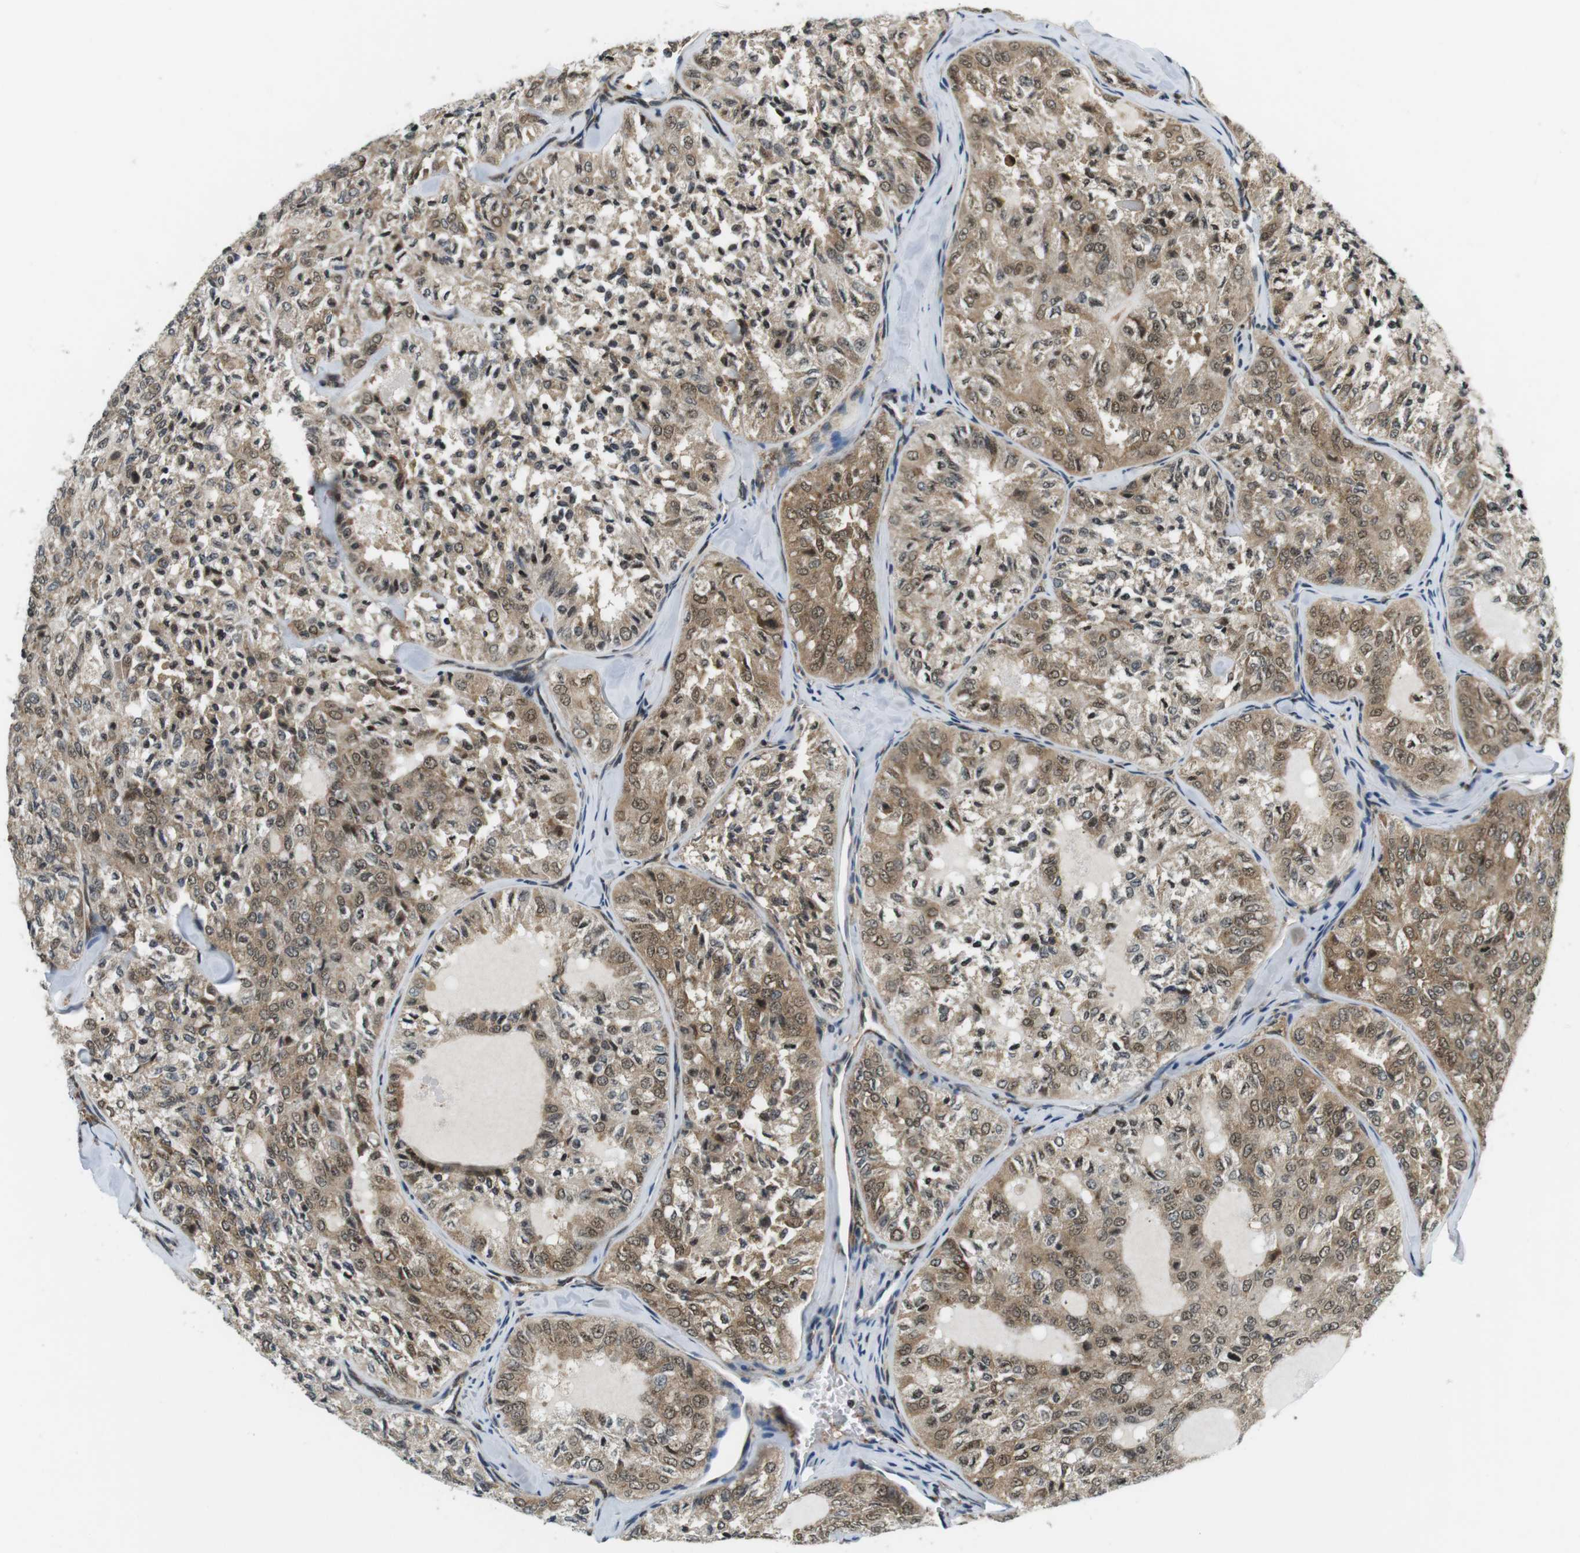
{"staining": {"intensity": "moderate", "quantity": ">75%", "location": "cytoplasmic/membranous,nuclear"}, "tissue": "thyroid cancer", "cell_type": "Tumor cells", "image_type": "cancer", "snomed": [{"axis": "morphology", "description": "Follicular adenoma carcinoma, NOS"}, {"axis": "topography", "description": "Thyroid gland"}], "caption": "Thyroid cancer stained for a protein (brown) exhibits moderate cytoplasmic/membranous and nuclear positive positivity in about >75% of tumor cells.", "gene": "CSNK2B", "patient": {"sex": "male", "age": 75}}